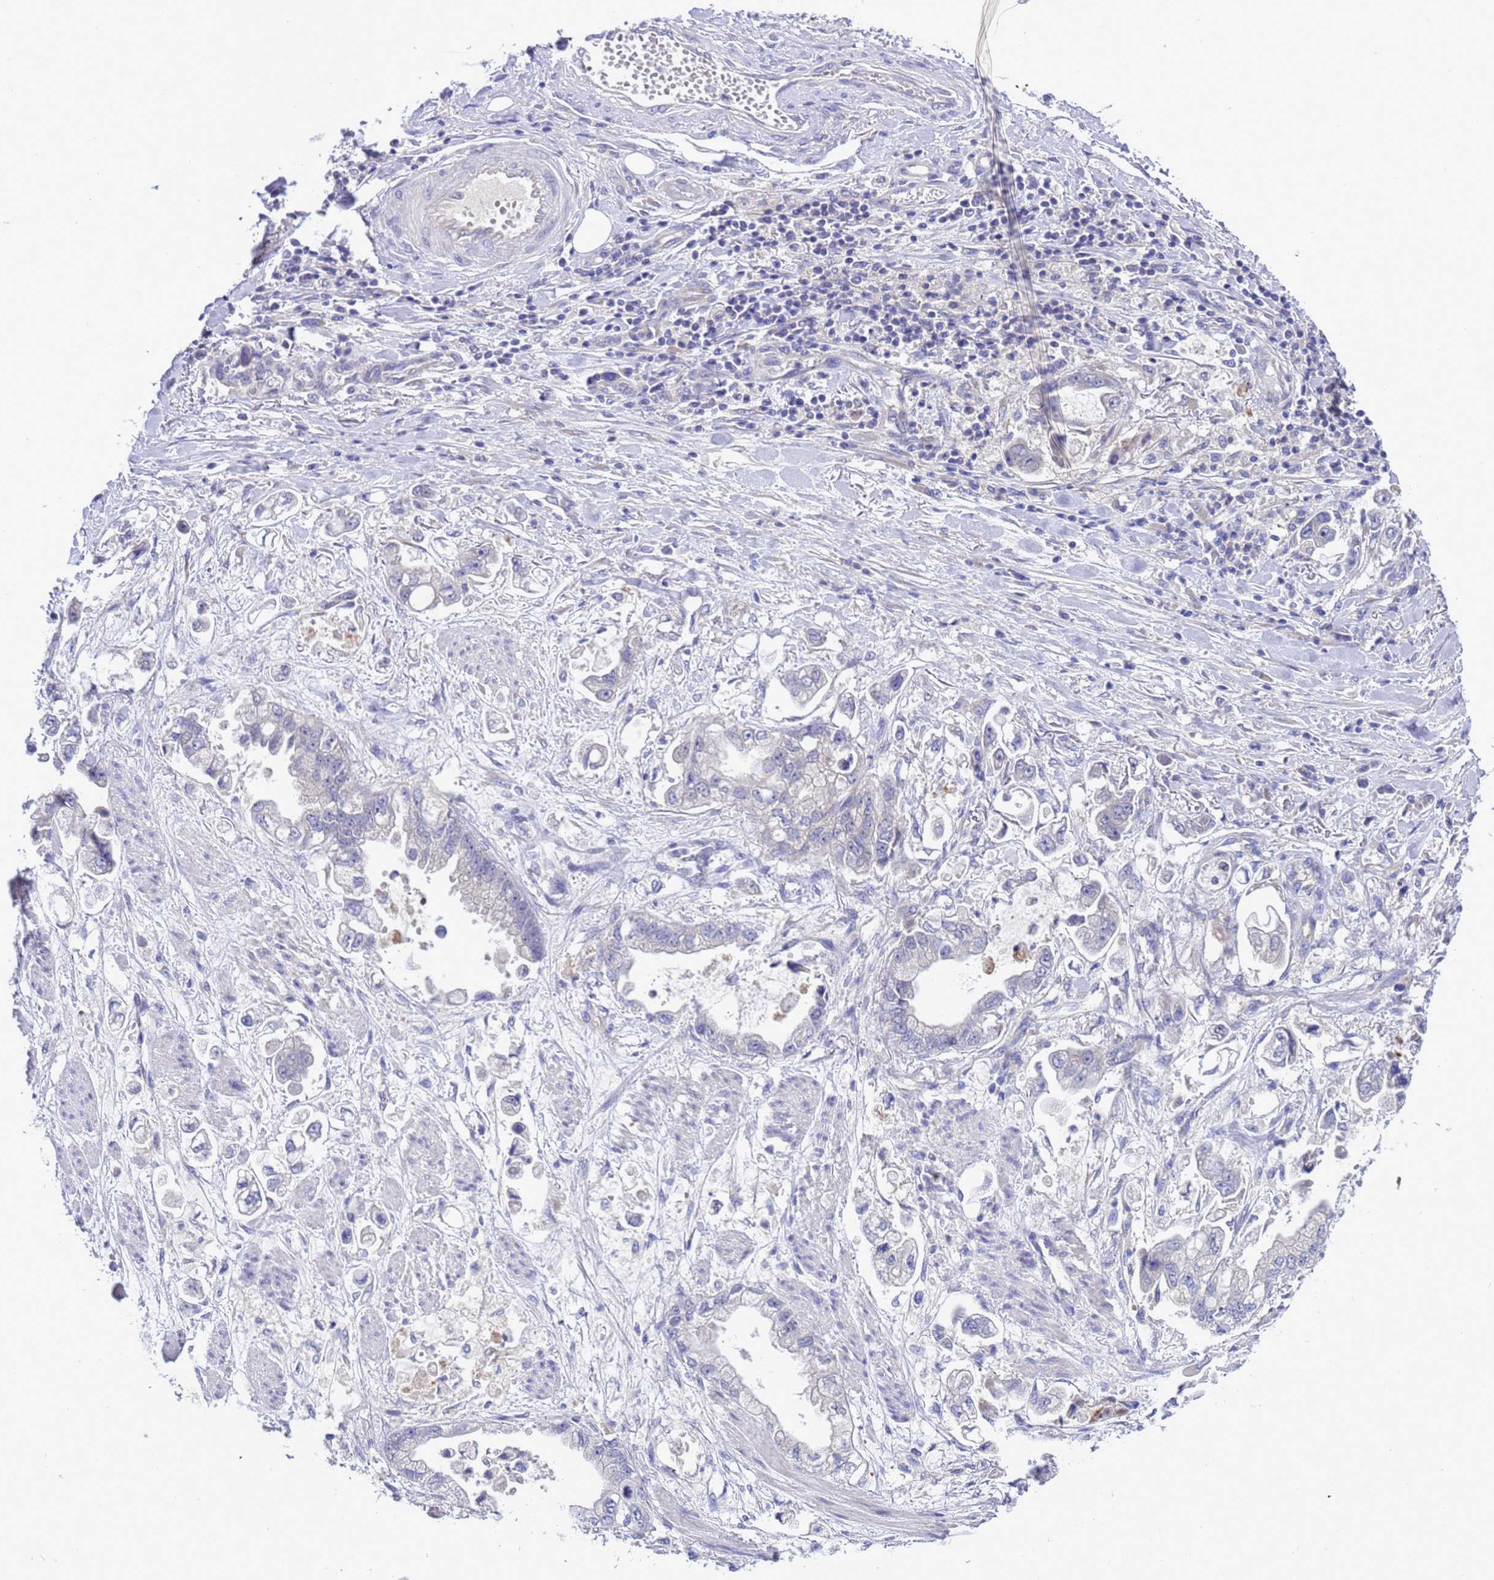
{"staining": {"intensity": "negative", "quantity": "none", "location": "none"}, "tissue": "stomach cancer", "cell_type": "Tumor cells", "image_type": "cancer", "snomed": [{"axis": "morphology", "description": "Adenocarcinoma, NOS"}, {"axis": "topography", "description": "Stomach"}], "caption": "Human stomach cancer (adenocarcinoma) stained for a protein using IHC displays no expression in tumor cells.", "gene": "RC3H2", "patient": {"sex": "male", "age": 62}}